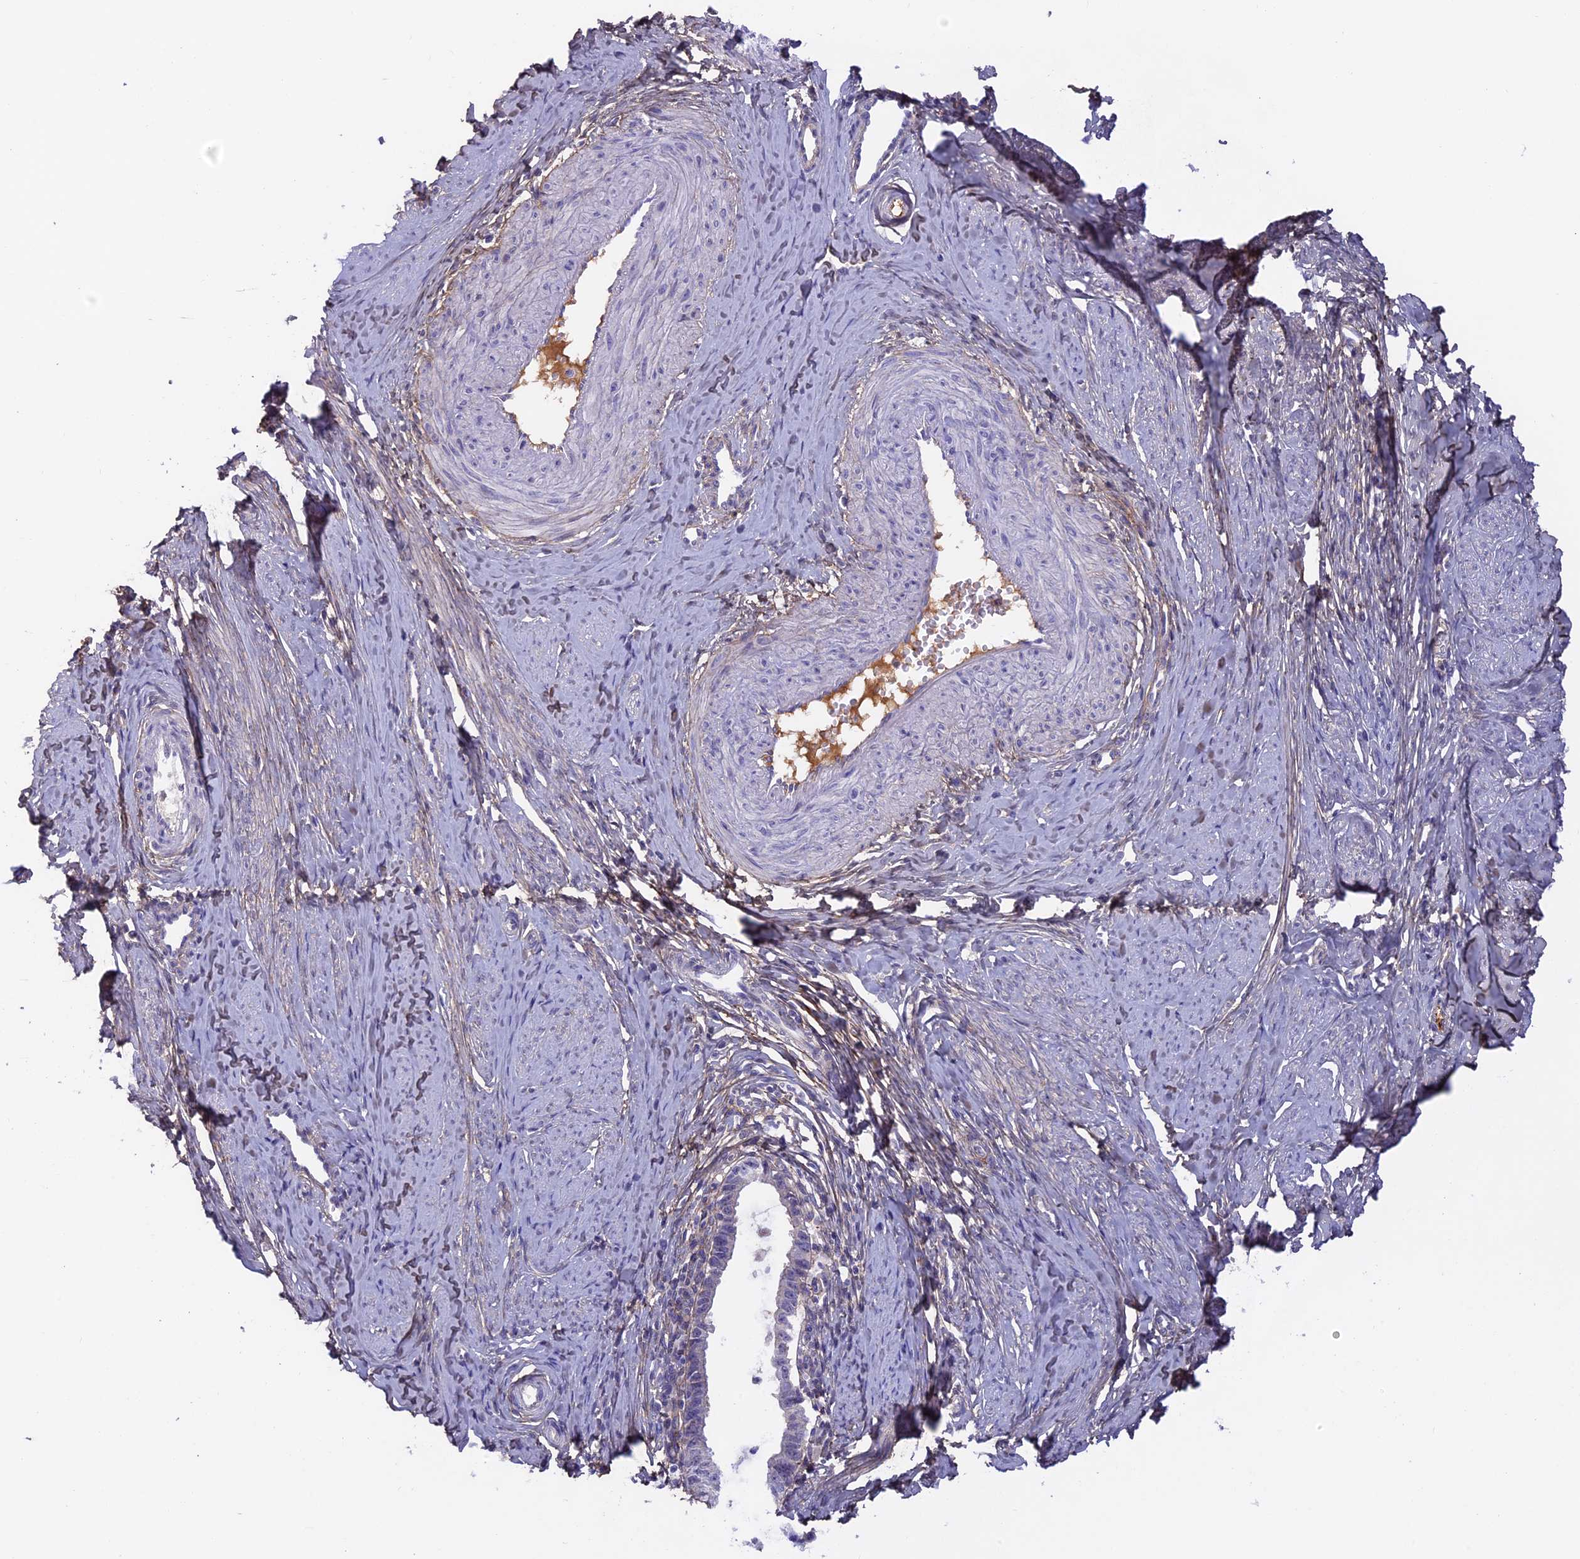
{"staining": {"intensity": "negative", "quantity": "none", "location": "none"}, "tissue": "cervical cancer", "cell_type": "Tumor cells", "image_type": "cancer", "snomed": [{"axis": "morphology", "description": "Adenocarcinoma, NOS"}, {"axis": "topography", "description": "Cervix"}], "caption": "Immunohistochemistry (IHC) histopathology image of adenocarcinoma (cervical) stained for a protein (brown), which shows no staining in tumor cells.", "gene": "COL4A3", "patient": {"sex": "female", "age": 36}}